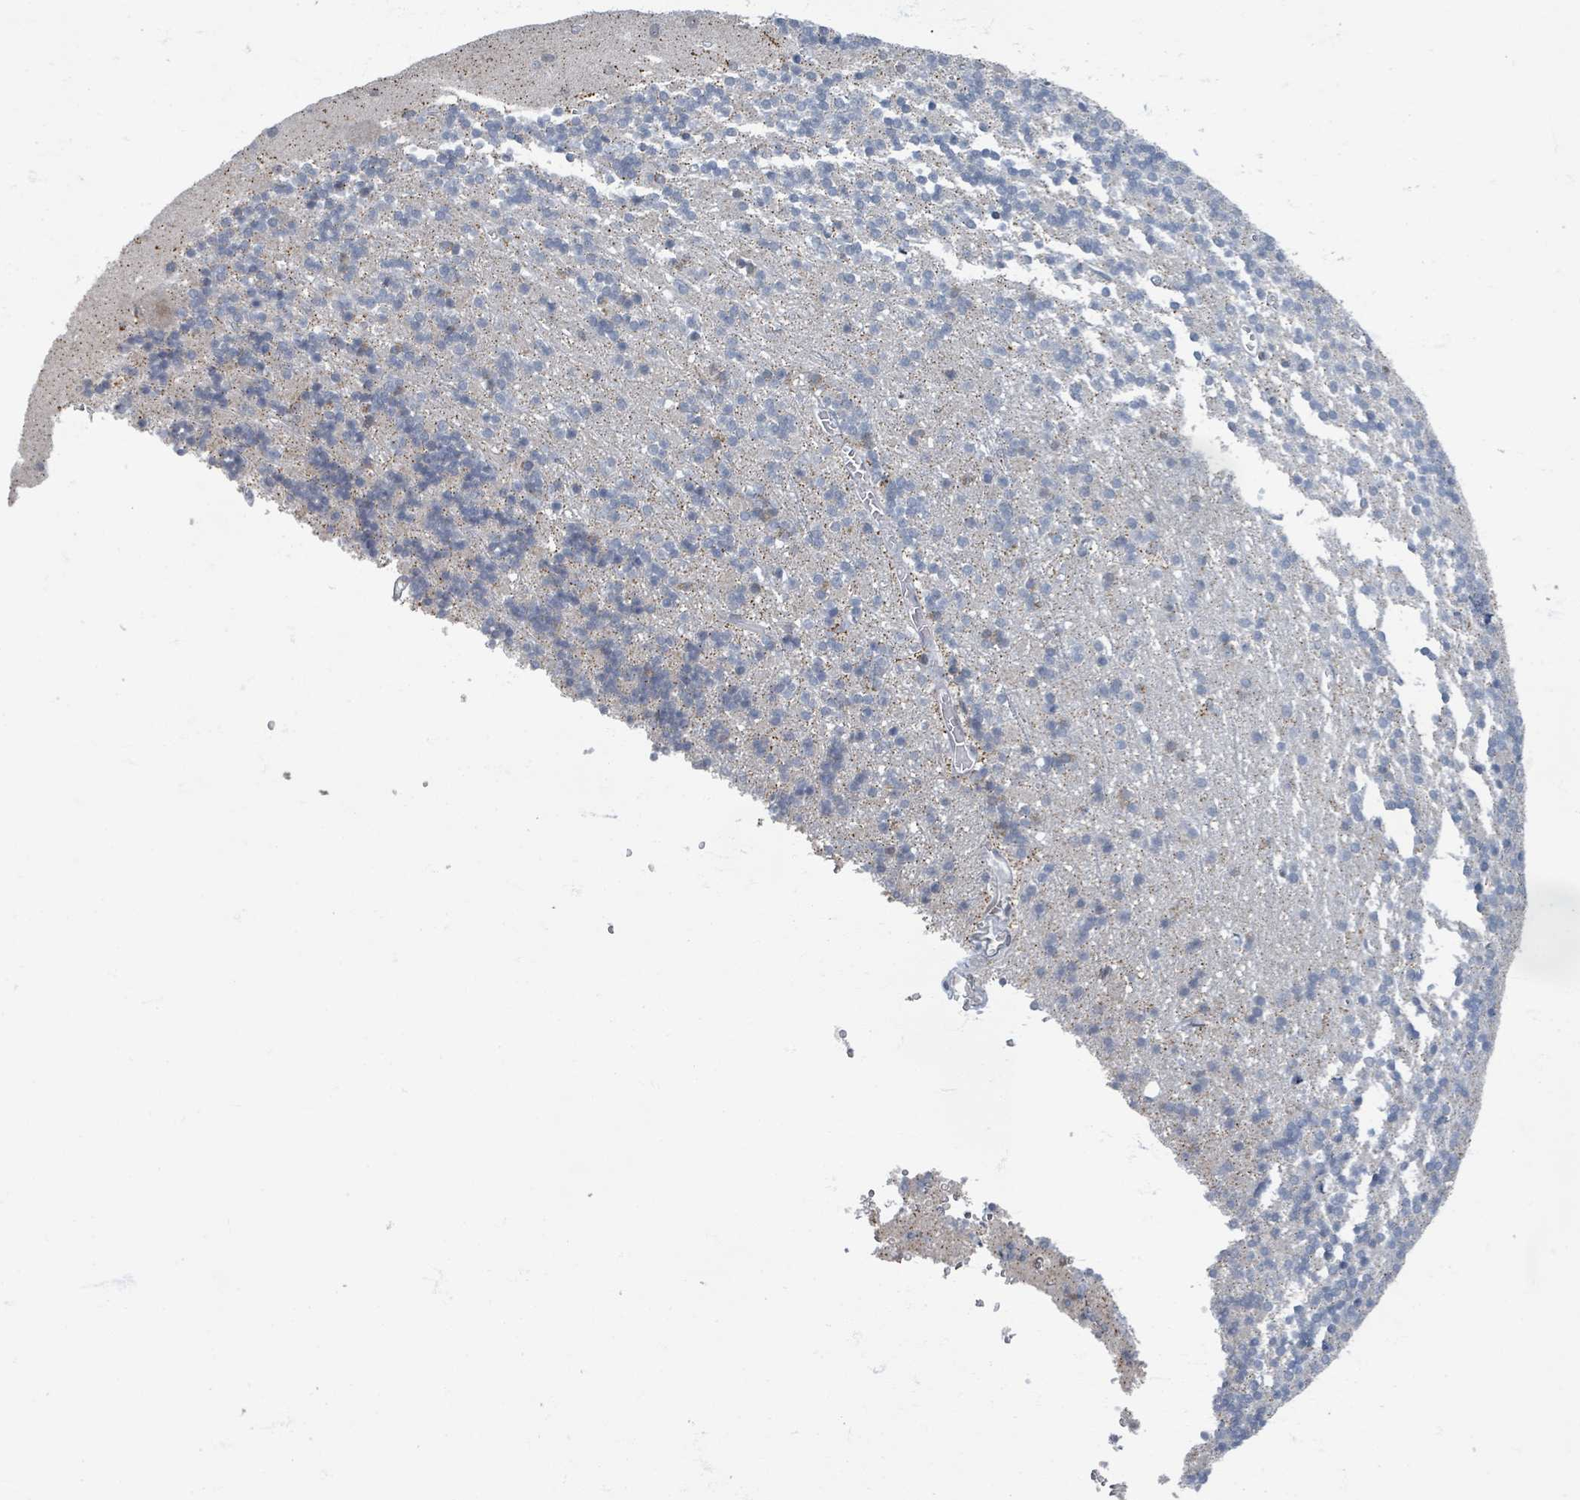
{"staining": {"intensity": "negative", "quantity": "none", "location": "none"}, "tissue": "cerebellum", "cell_type": "Cells in granular layer", "image_type": "normal", "snomed": [{"axis": "morphology", "description": "Normal tissue, NOS"}, {"axis": "topography", "description": "Cerebellum"}], "caption": "Immunohistochemistry image of normal cerebellum: human cerebellum stained with DAB exhibits no significant protein expression in cells in granular layer. The staining was performed using DAB (3,3'-diaminobenzidine) to visualize the protein expression in brown, while the nuclei were stained in blue with hematoxylin (Magnification: 20x).", "gene": "INTS15", "patient": {"sex": "male", "age": 54}}